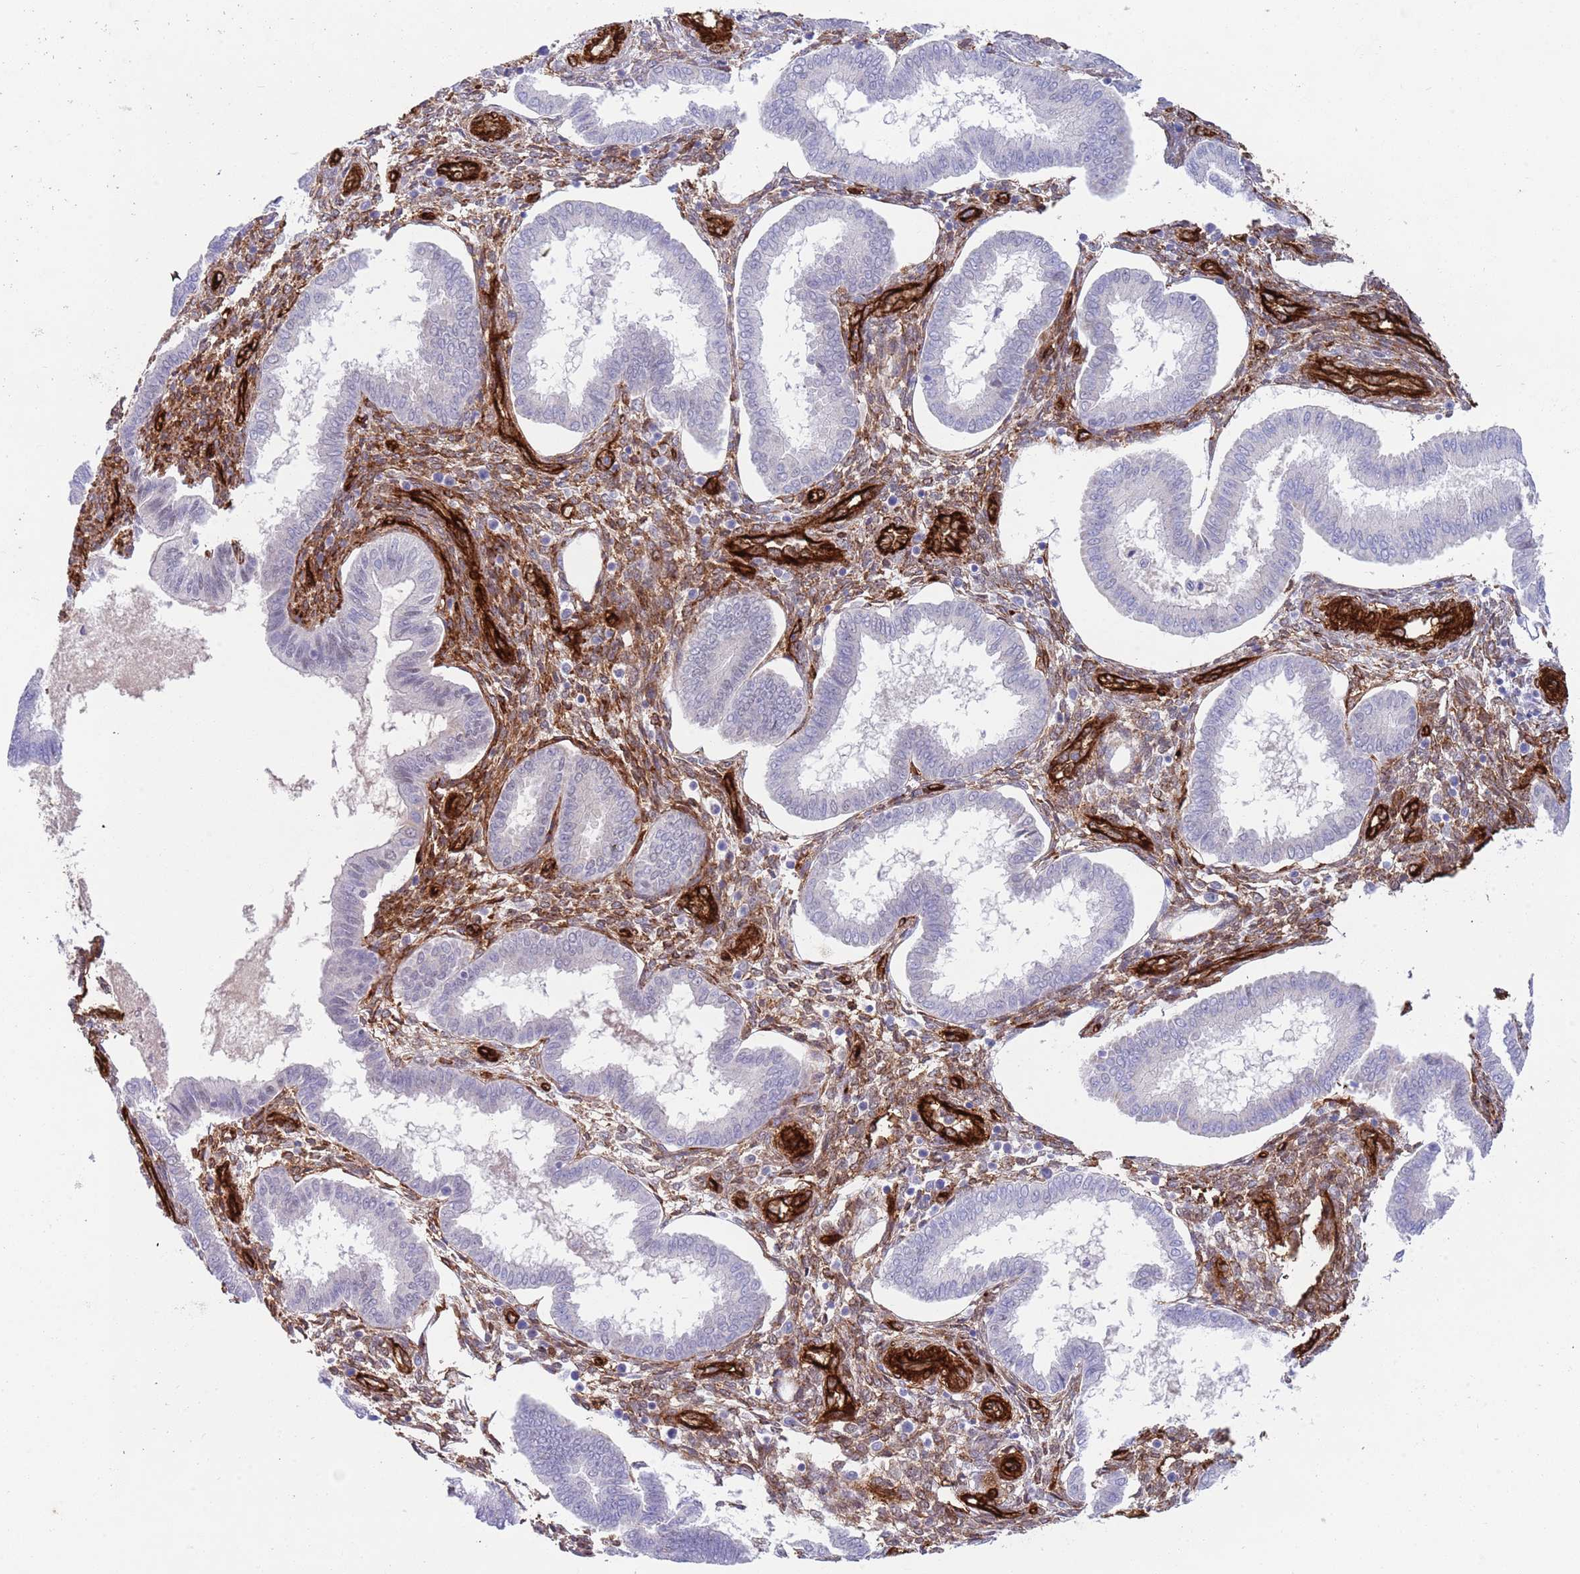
{"staining": {"intensity": "moderate", "quantity": ">75%", "location": "cytoplasmic/membranous"}, "tissue": "endometrium", "cell_type": "Cells in endometrial stroma", "image_type": "normal", "snomed": [{"axis": "morphology", "description": "Normal tissue, NOS"}, {"axis": "topography", "description": "Endometrium"}], "caption": "Benign endometrium reveals moderate cytoplasmic/membranous positivity in about >75% of cells in endometrial stroma The protein is stained brown, and the nuclei are stained in blue (DAB IHC with brightfield microscopy, high magnification)..", "gene": "CAV2", "patient": {"sex": "female", "age": 24}}